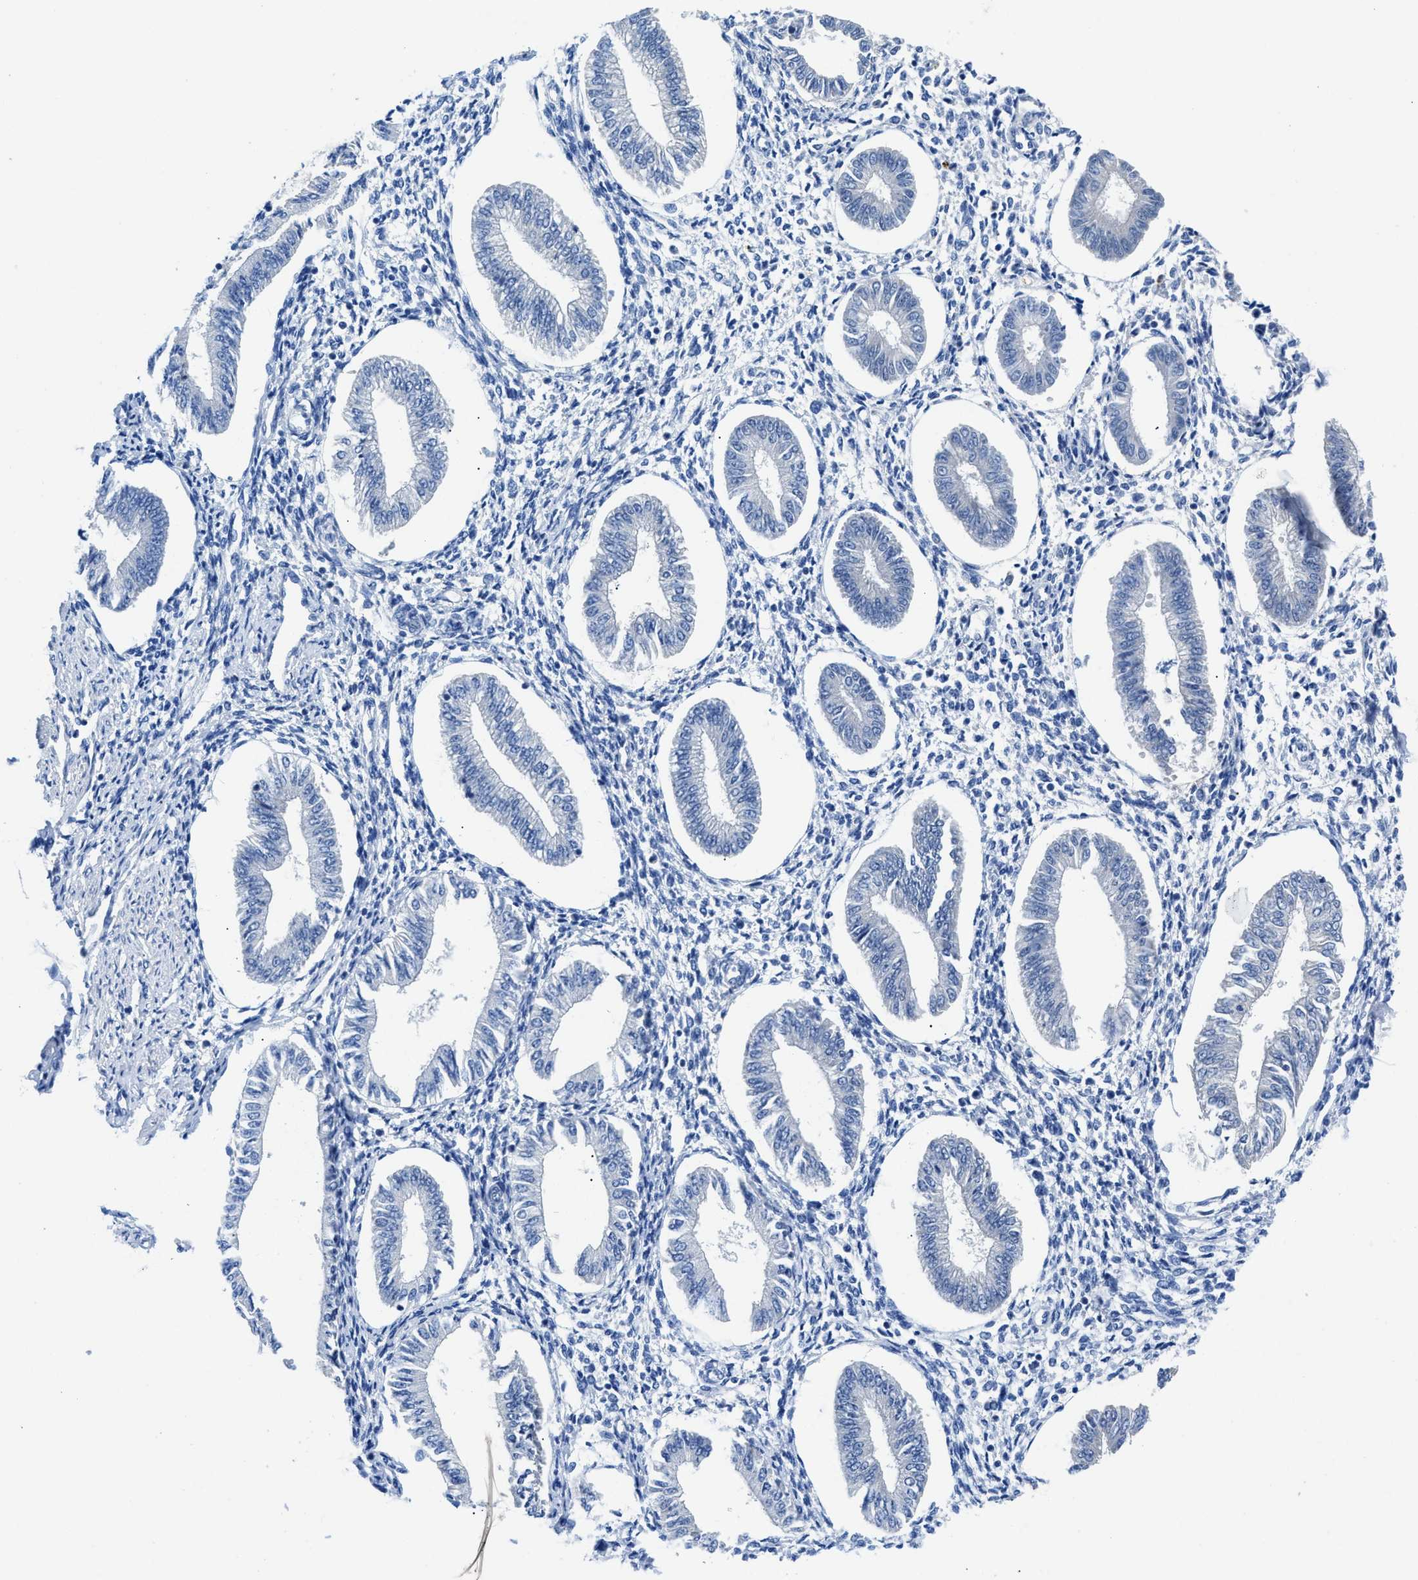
{"staining": {"intensity": "negative", "quantity": "none", "location": "none"}, "tissue": "endometrium", "cell_type": "Cells in endometrial stroma", "image_type": "normal", "snomed": [{"axis": "morphology", "description": "Normal tissue, NOS"}, {"axis": "topography", "description": "Endometrium"}], "caption": "This is a image of IHC staining of normal endometrium, which shows no expression in cells in endometrial stroma. Brightfield microscopy of IHC stained with DAB (brown) and hematoxylin (blue), captured at high magnification.", "gene": "SLC10A6", "patient": {"sex": "female", "age": 50}}